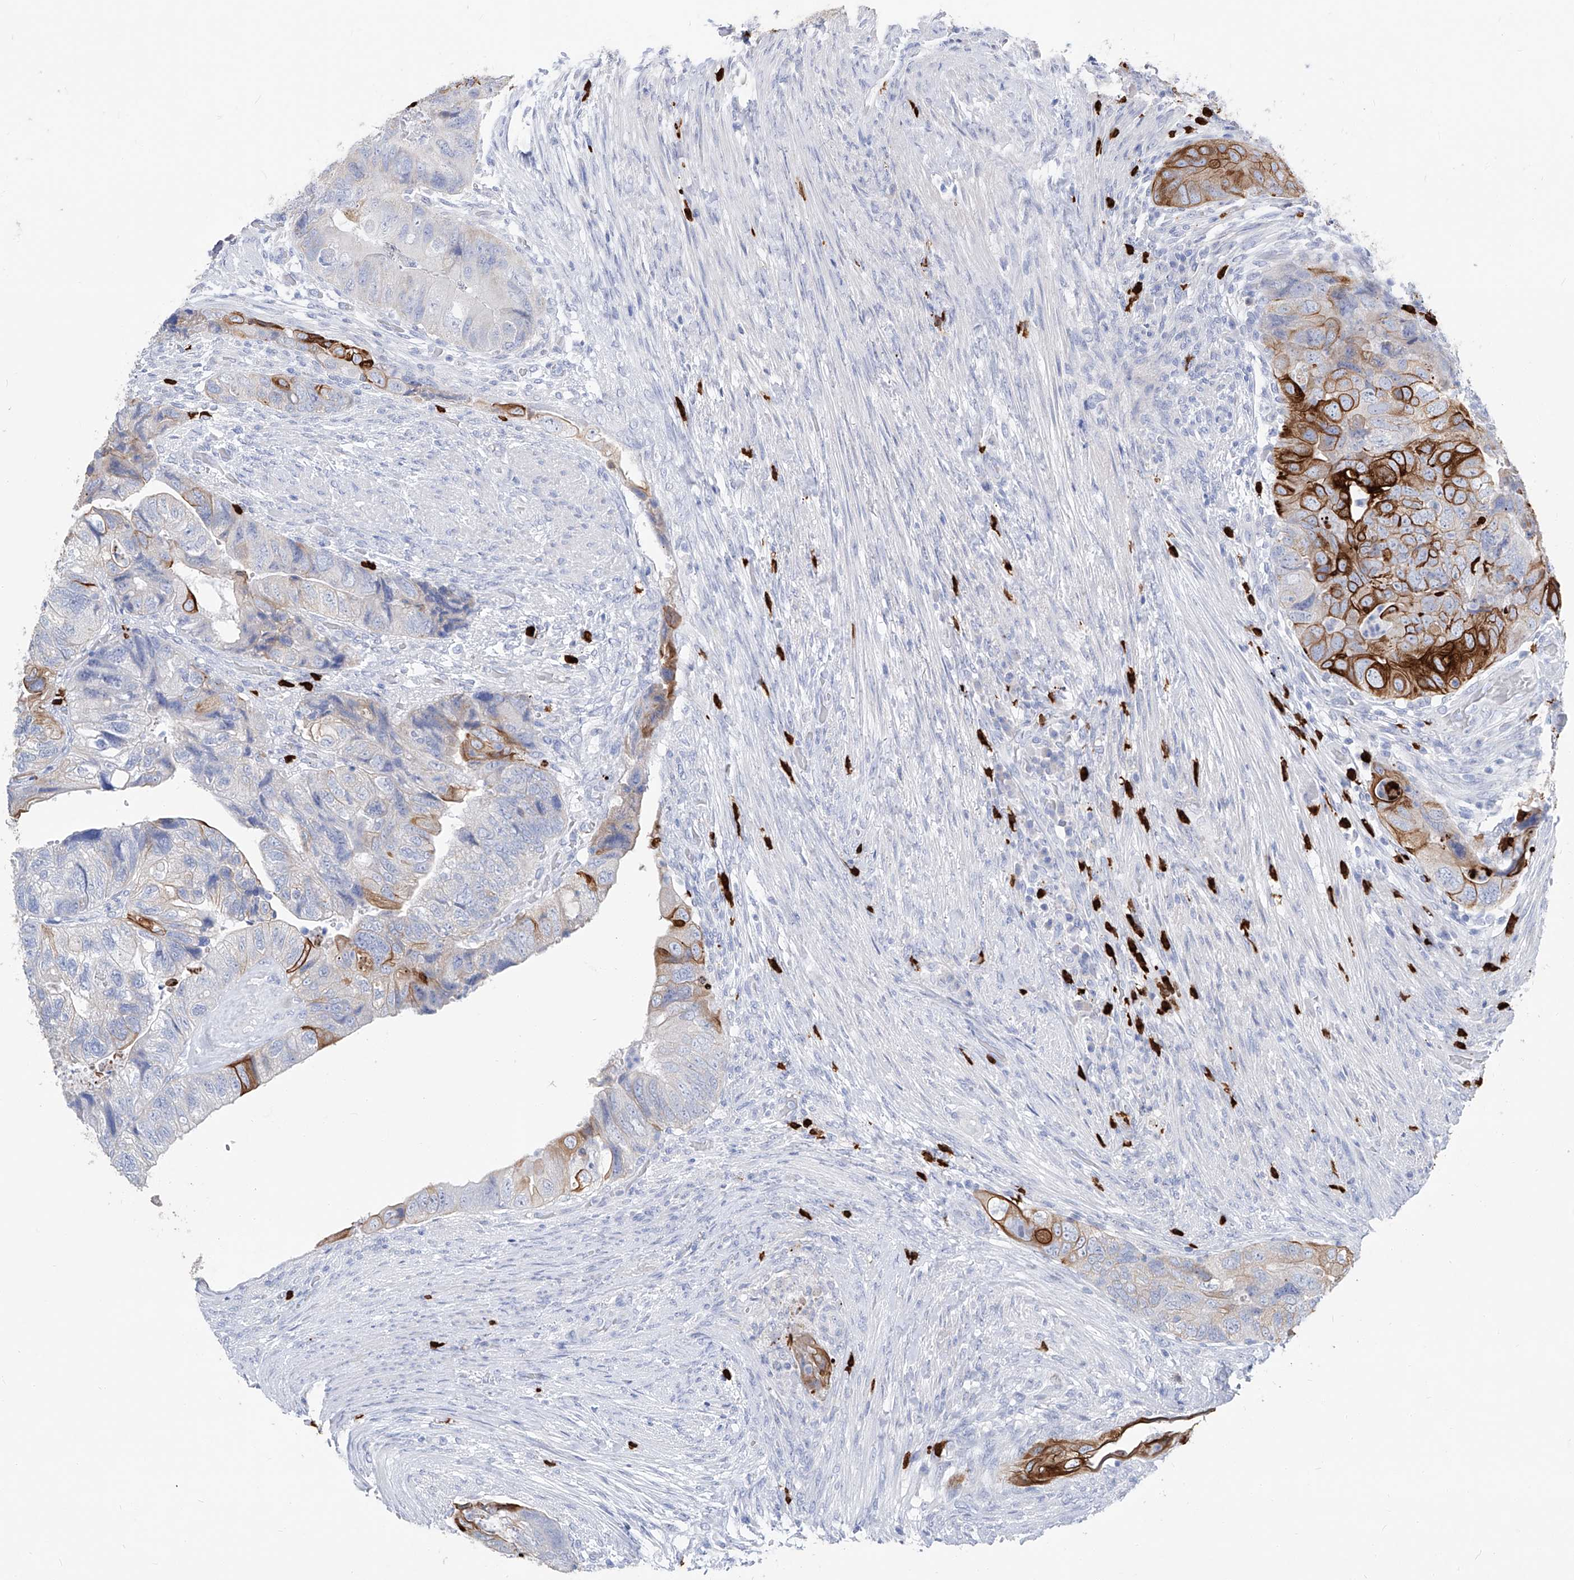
{"staining": {"intensity": "strong", "quantity": "<25%", "location": "cytoplasmic/membranous"}, "tissue": "colorectal cancer", "cell_type": "Tumor cells", "image_type": "cancer", "snomed": [{"axis": "morphology", "description": "Adenocarcinoma, NOS"}, {"axis": "topography", "description": "Rectum"}], "caption": "About <25% of tumor cells in colorectal cancer demonstrate strong cytoplasmic/membranous protein positivity as visualized by brown immunohistochemical staining.", "gene": "FRS3", "patient": {"sex": "male", "age": 63}}